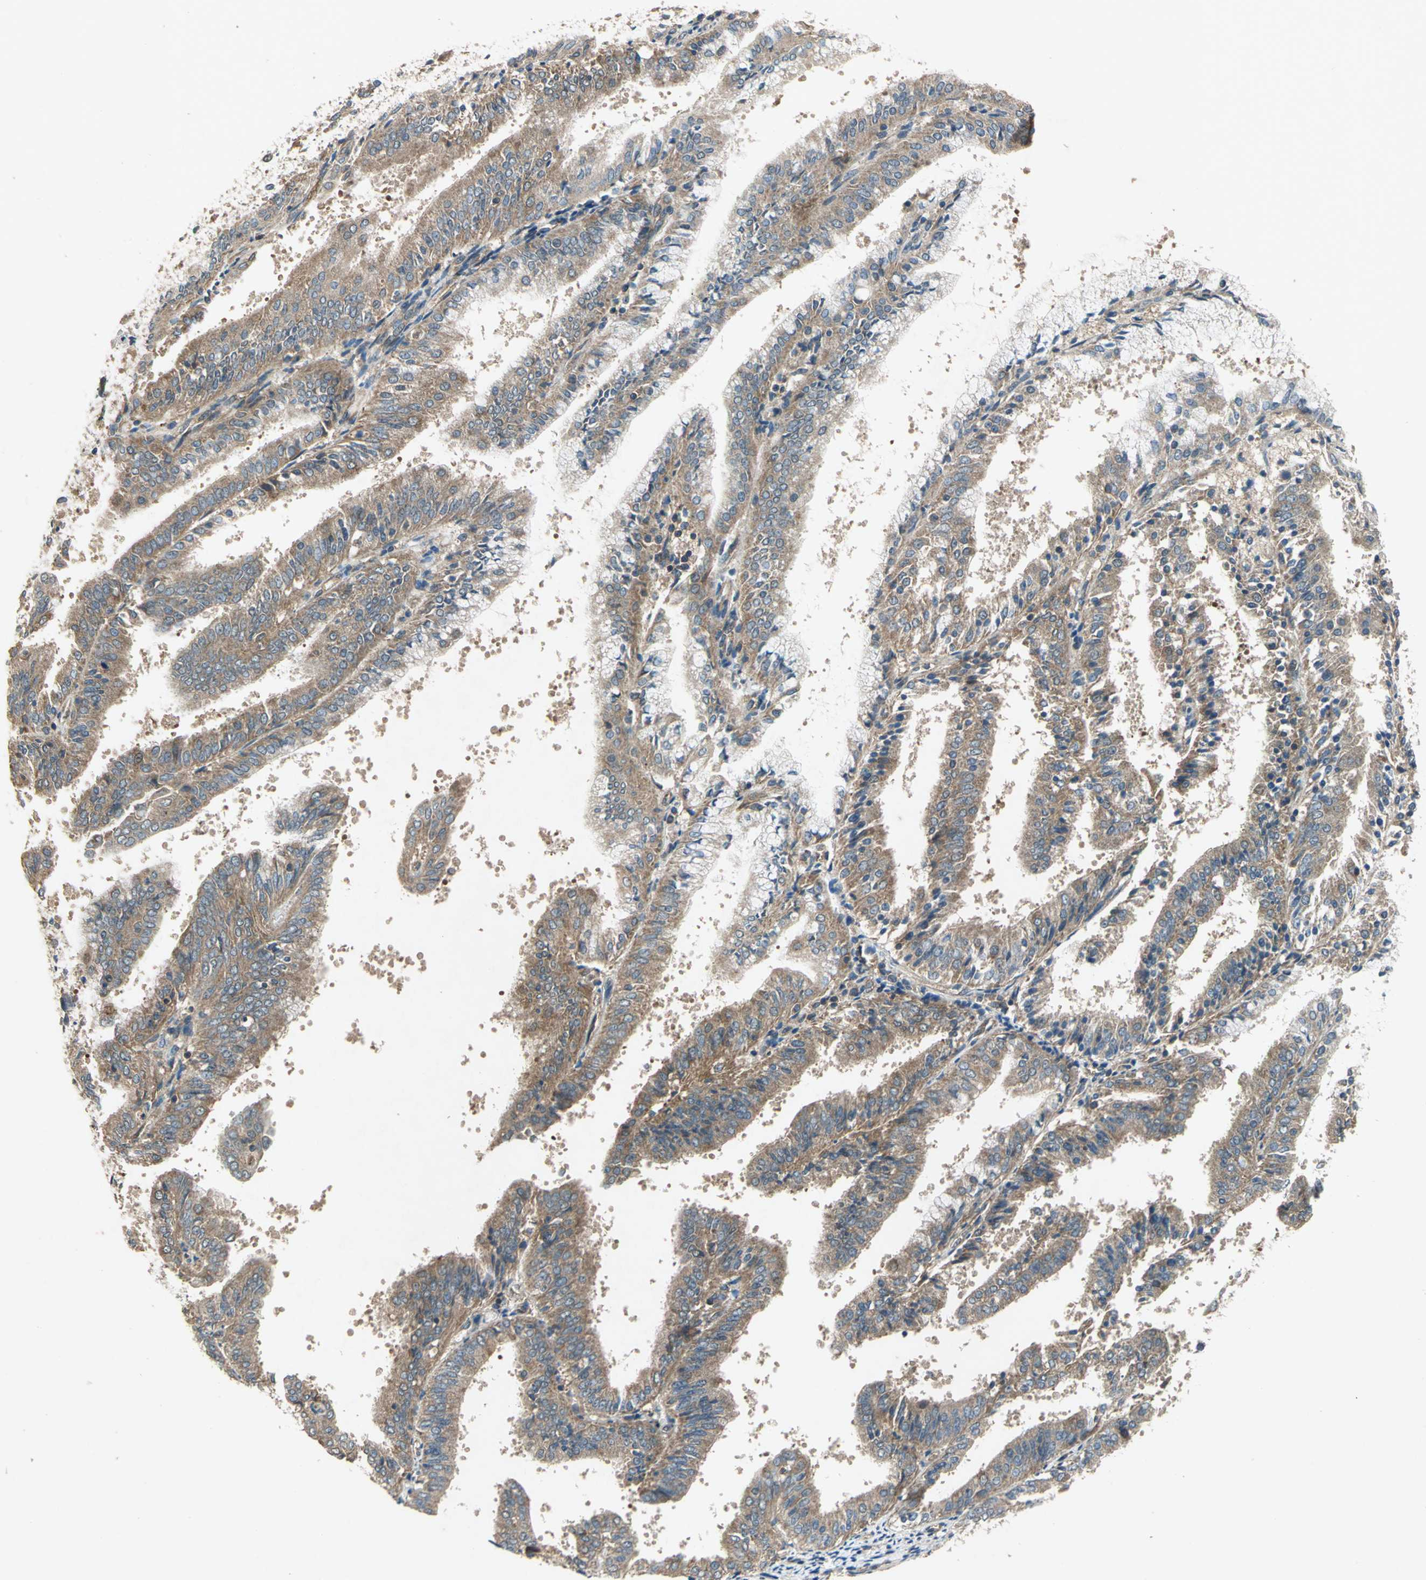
{"staining": {"intensity": "moderate", "quantity": "25%-75%", "location": "cytoplasmic/membranous"}, "tissue": "endometrial cancer", "cell_type": "Tumor cells", "image_type": "cancer", "snomed": [{"axis": "morphology", "description": "Adenocarcinoma, NOS"}, {"axis": "topography", "description": "Endometrium"}], "caption": "Immunohistochemistry (DAB) staining of human endometrial adenocarcinoma displays moderate cytoplasmic/membranous protein positivity in approximately 25%-75% of tumor cells.", "gene": "EMCN", "patient": {"sex": "female", "age": 63}}